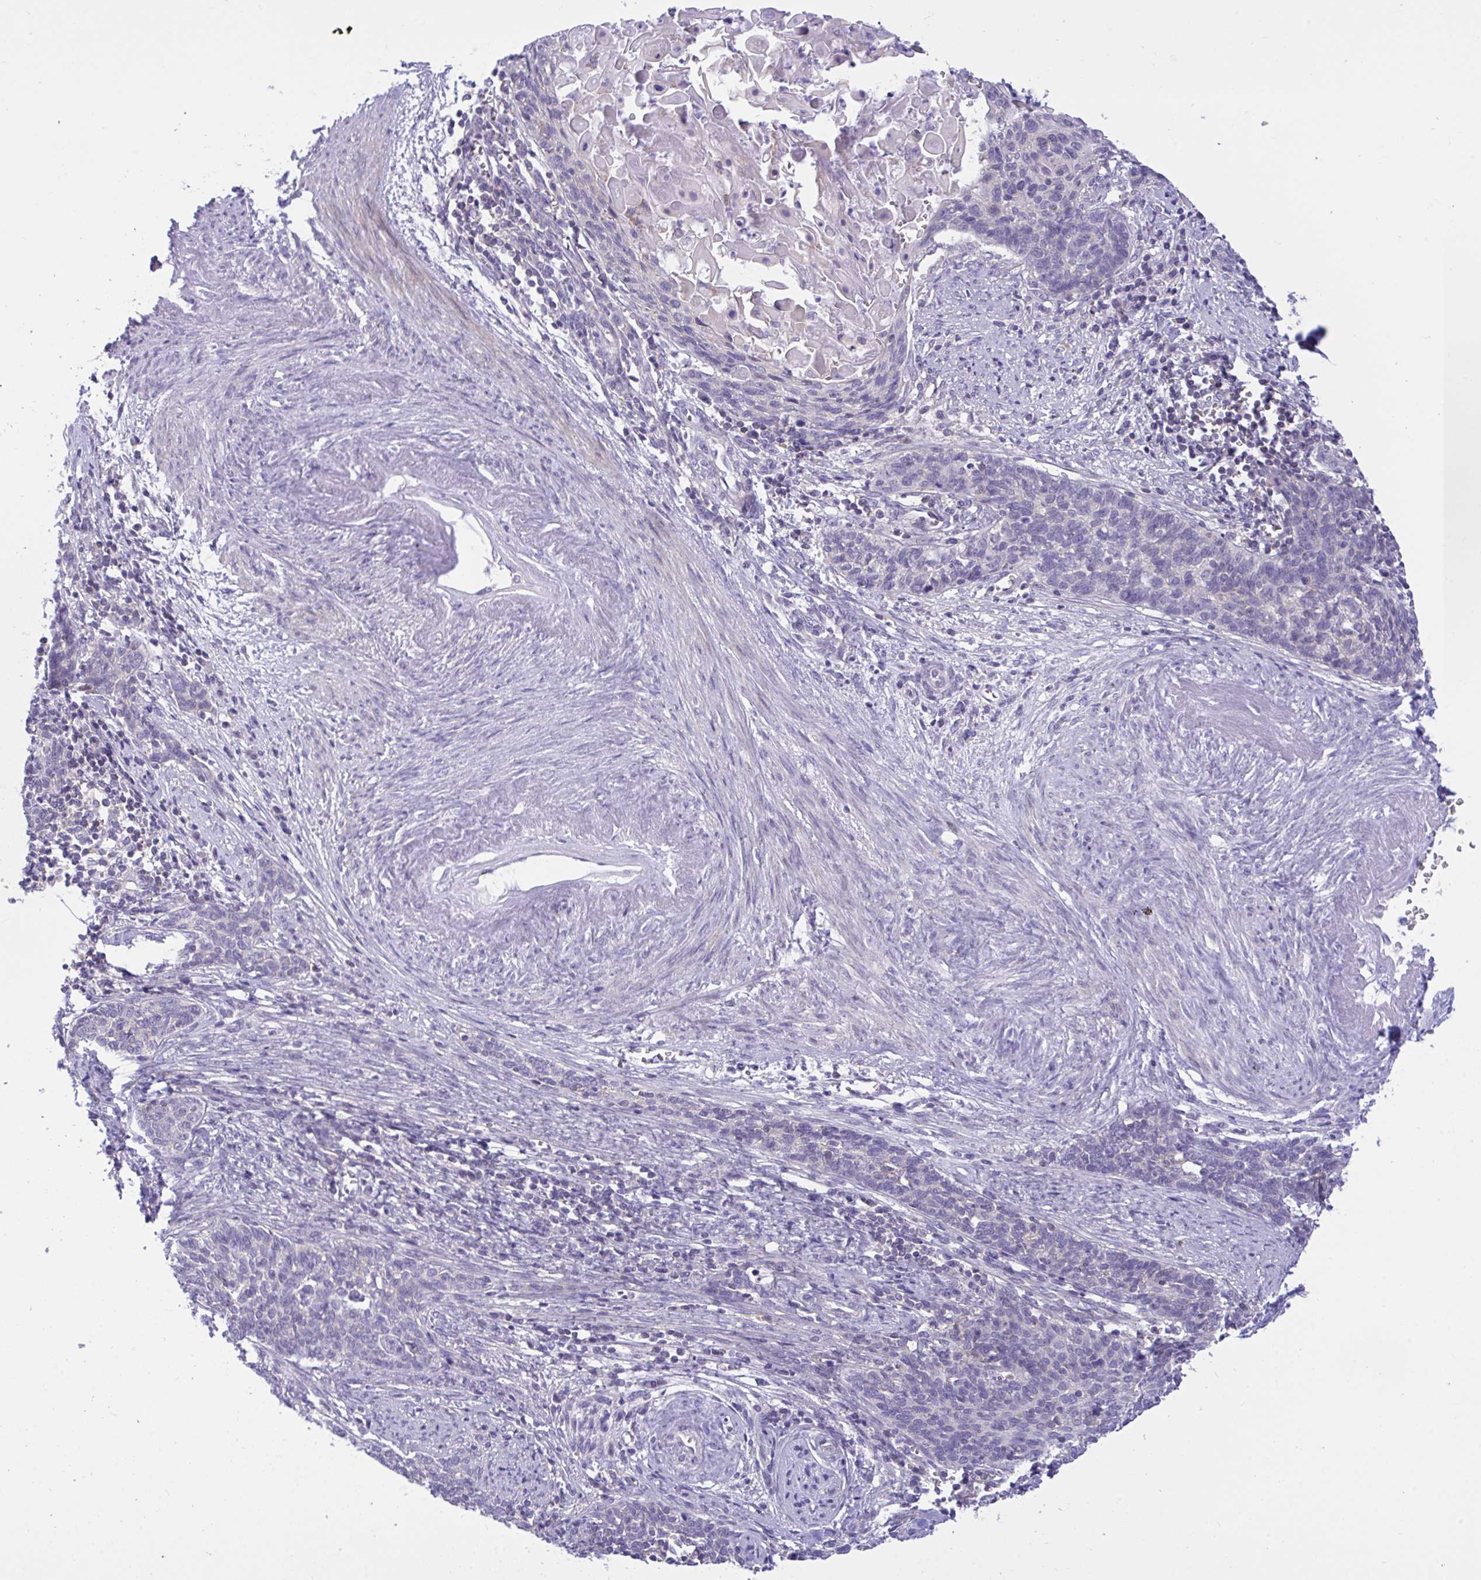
{"staining": {"intensity": "negative", "quantity": "none", "location": "none"}, "tissue": "cervical cancer", "cell_type": "Tumor cells", "image_type": "cancer", "snomed": [{"axis": "morphology", "description": "Squamous cell carcinoma, NOS"}, {"axis": "topography", "description": "Cervix"}], "caption": "Immunohistochemical staining of human cervical cancer (squamous cell carcinoma) shows no significant expression in tumor cells.", "gene": "WDR97", "patient": {"sex": "female", "age": 39}}